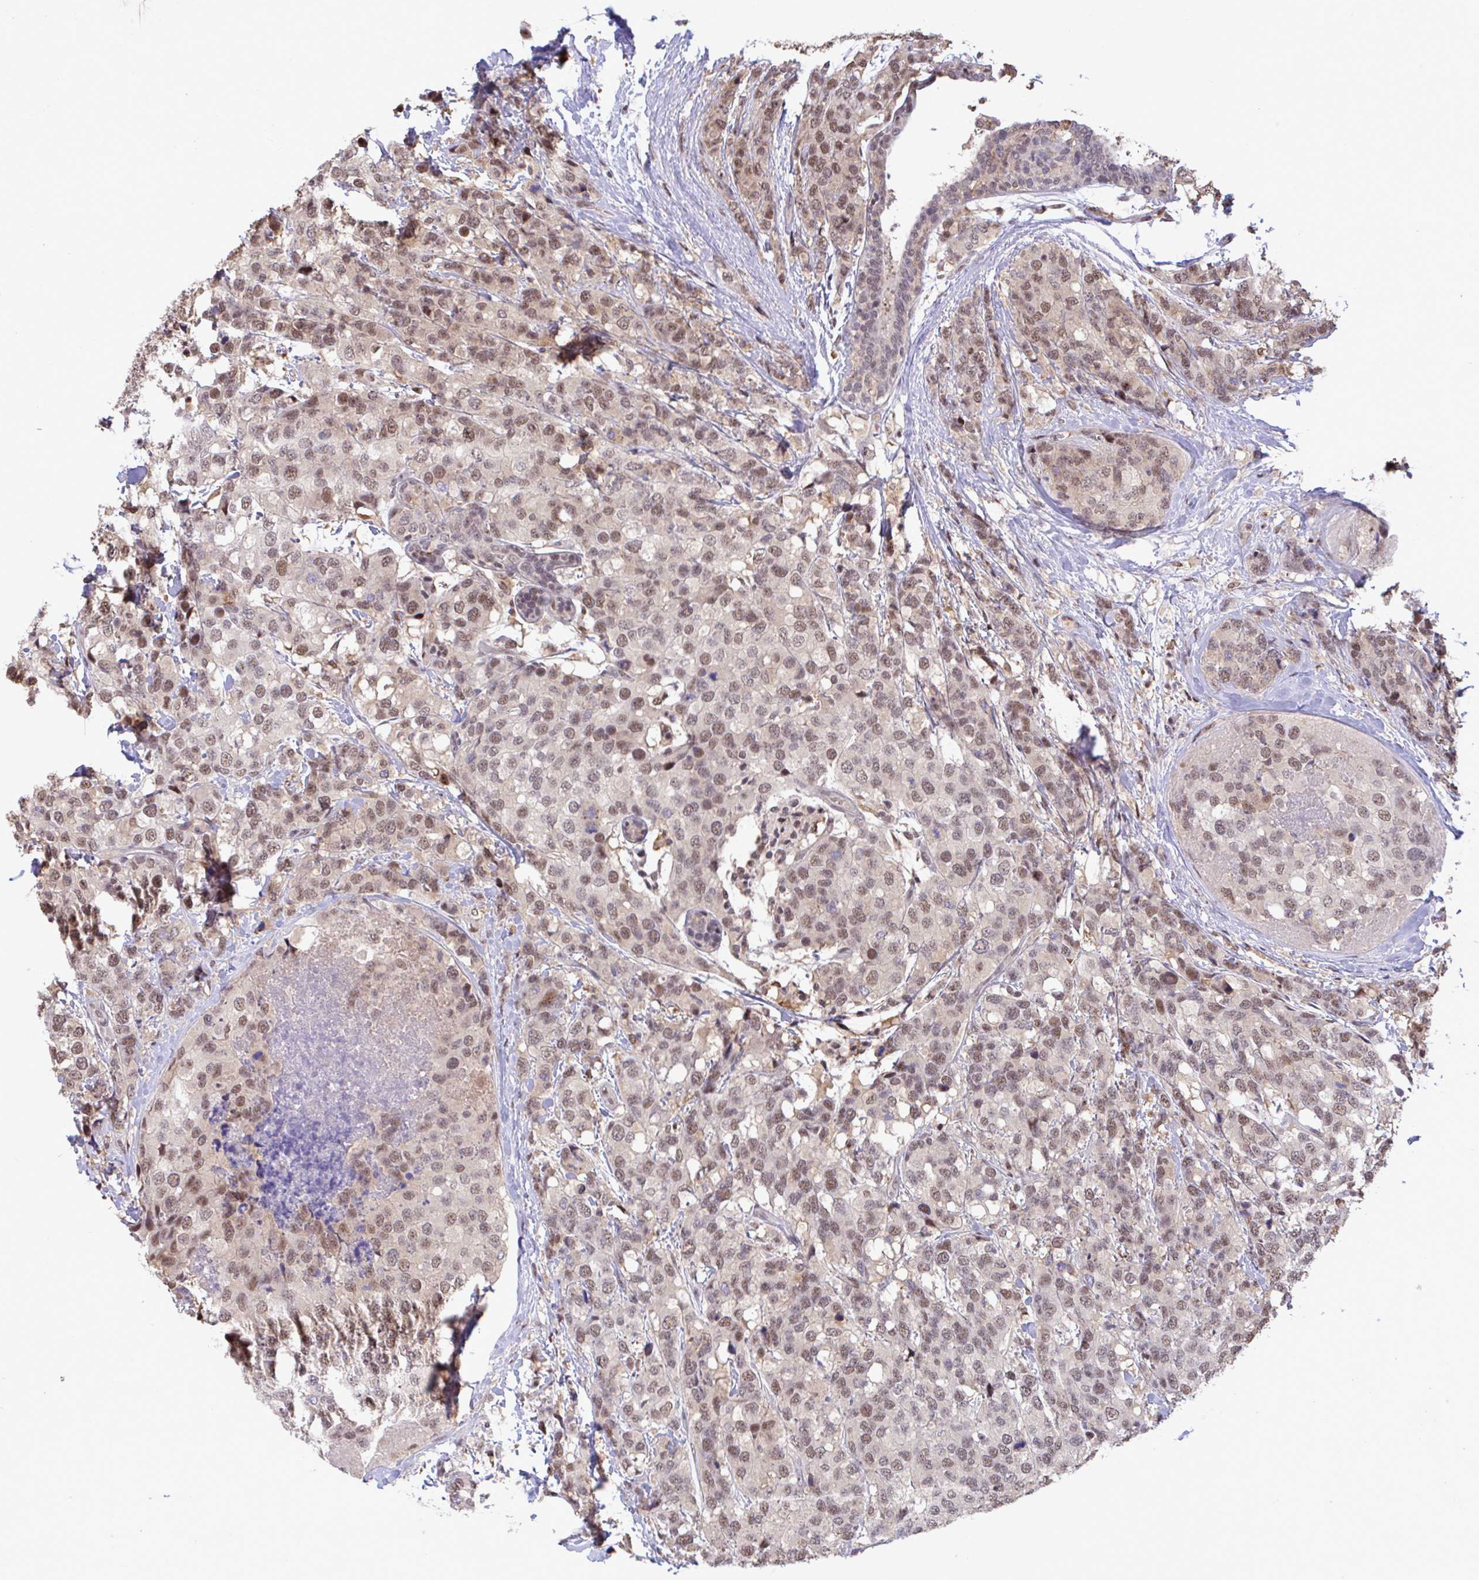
{"staining": {"intensity": "moderate", "quantity": ">75%", "location": "nuclear"}, "tissue": "breast cancer", "cell_type": "Tumor cells", "image_type": "cancer", "snomed": [{"axis": "morphology", "description": "Lobular carcinoma"}, {"axis": "topography", "description": "Breast"}], "caption": "Human breast cancer stained with a protein marker exhibits moderate staining in tumor cells.", "gene": "OR6K3", "patient": {"sex": "female", "age": 59}}